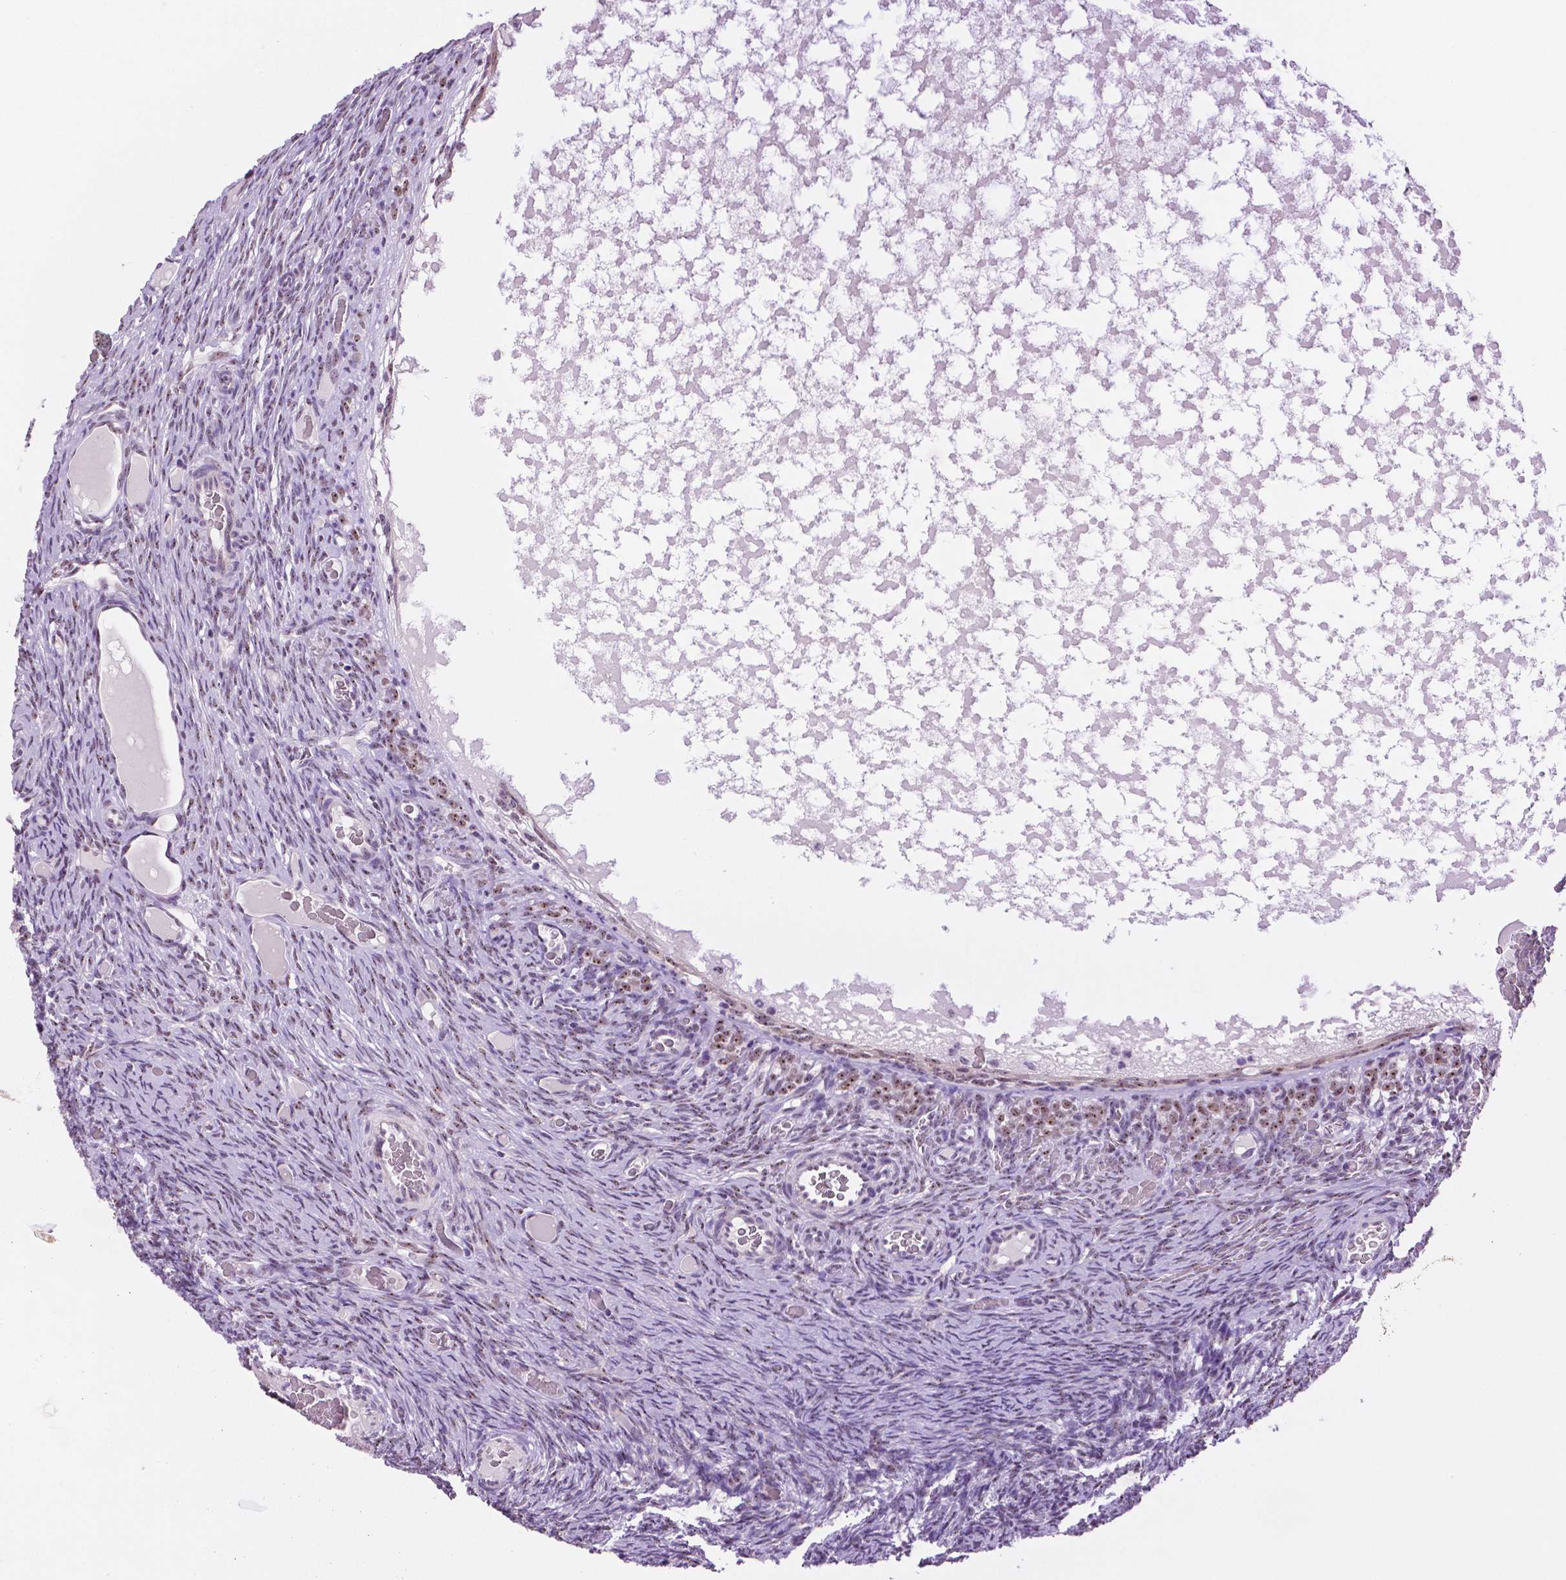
{"staining": {"intensity": "weak", "quantity": "25%-75%", "location": "nuclear"}, "tissue": "ovary", "cell_type": "Ovarian stroma cells", "image_type": "normal", "snomed": [{"axis": "morphology", "description": "Normal tissue, NOS"}, {"axis": "topography", "description": "Ovary"}], "caption": "Immunohistochemistry photomicrograph of normal ovary: human ovary stained using IHC displays low levels of weak protein expression localized specifically in the nuclear of ovarian stroma cells, appearing as a nuclear brown color.", "gene": "NHP2", "patient": {"sex": "female", "age": 34}}